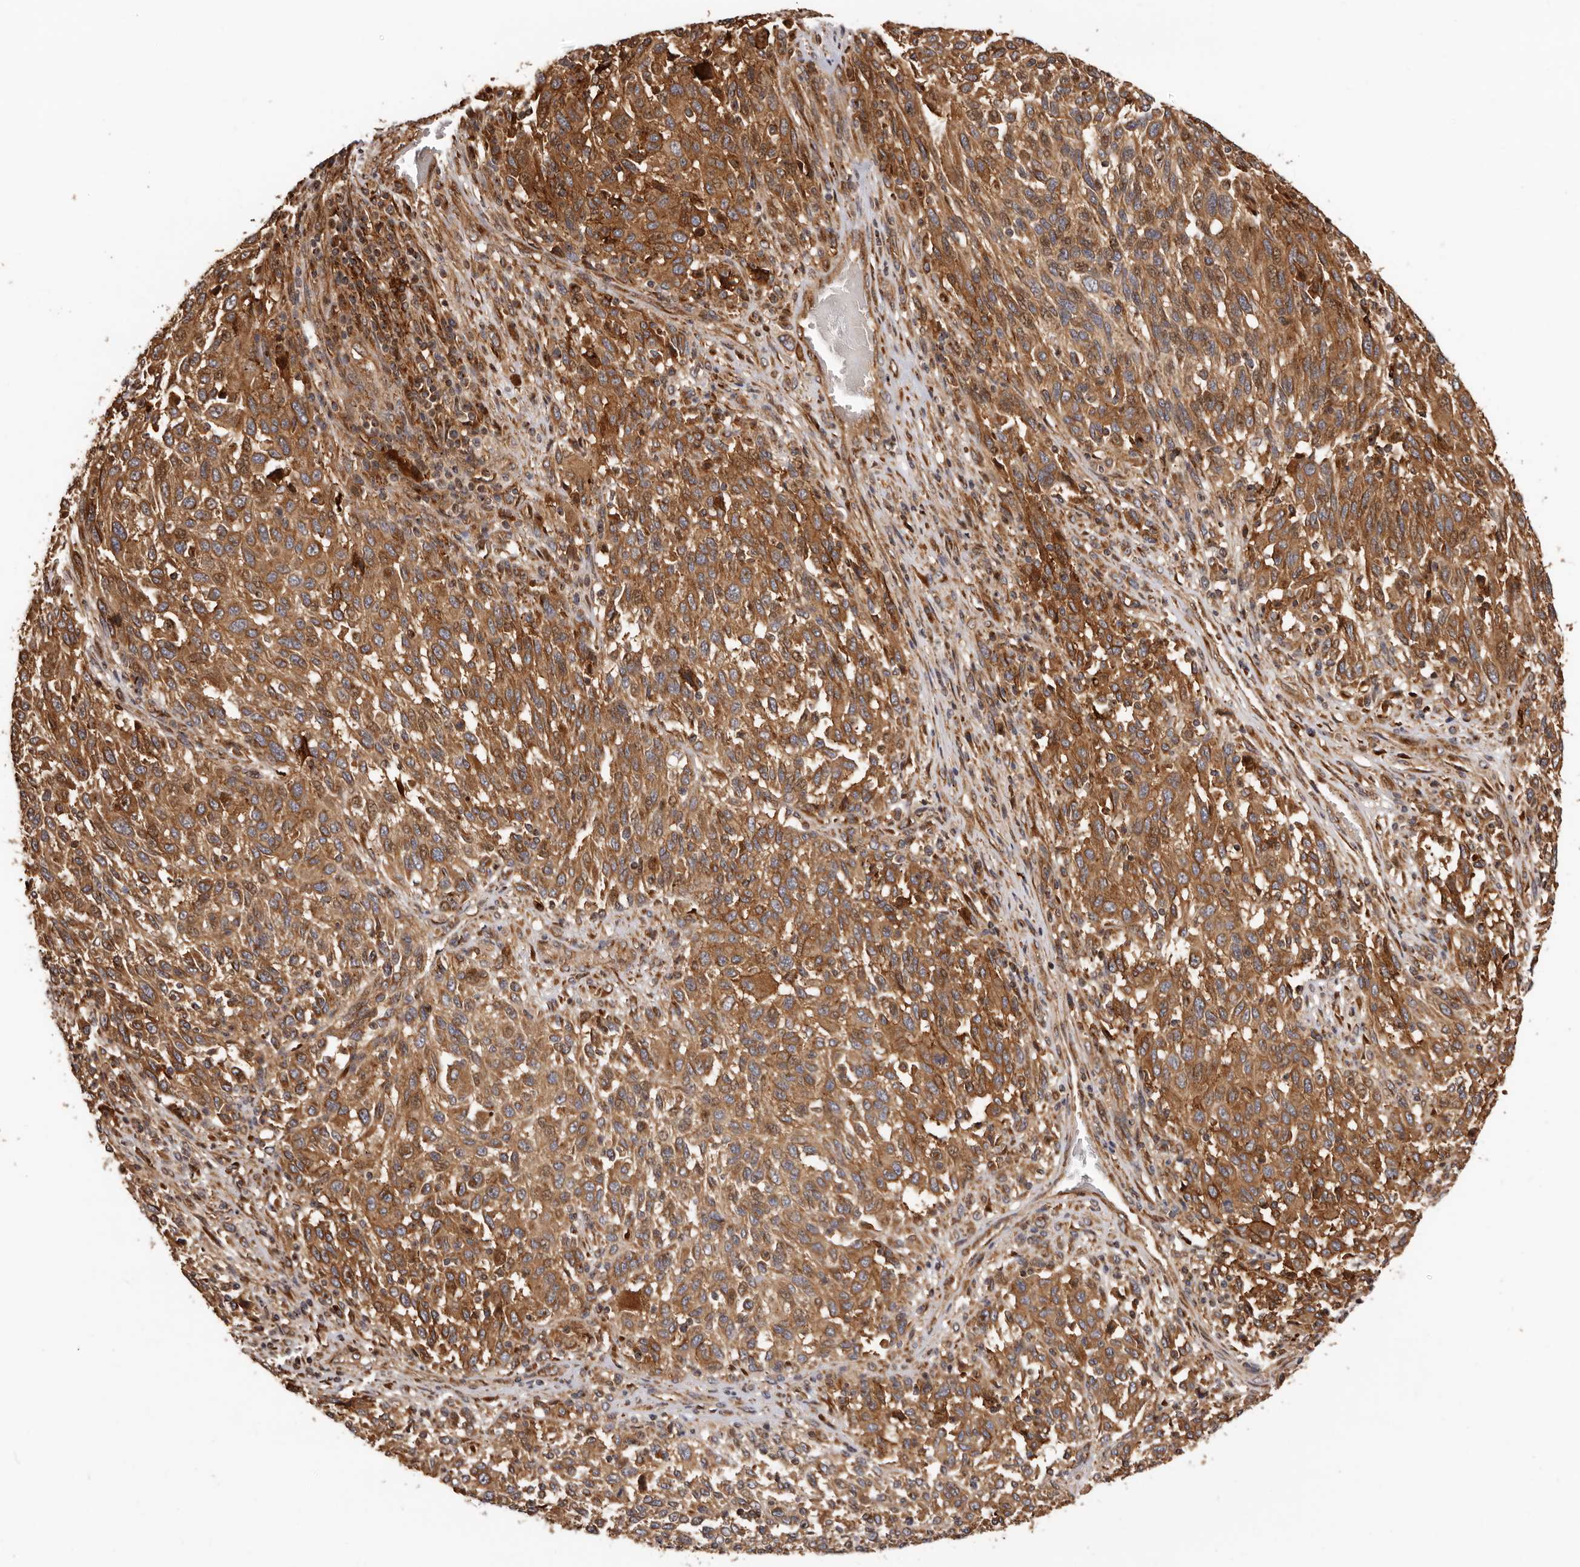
{"staining": {"intensity": "strong", "quantity": ">75%", "location": "cytoplasmic/membranous"}, "tissue": "melanoma", "cell_type": "Tumor cells", "image_type": "cancer", "snomed": [{"axis": "morphology", "description": "Malignant melanoma, Metastatic site"}, {"axis": "topography", "description": "Lymph node"}], "caption": "Tumor cells show strong cytoplasmic/membranous expression in about >75% of cells in melanoma. Nuclei are stained in blue.", "gene": "GPR27", "patient": {"sex": "male", "age": 61}}